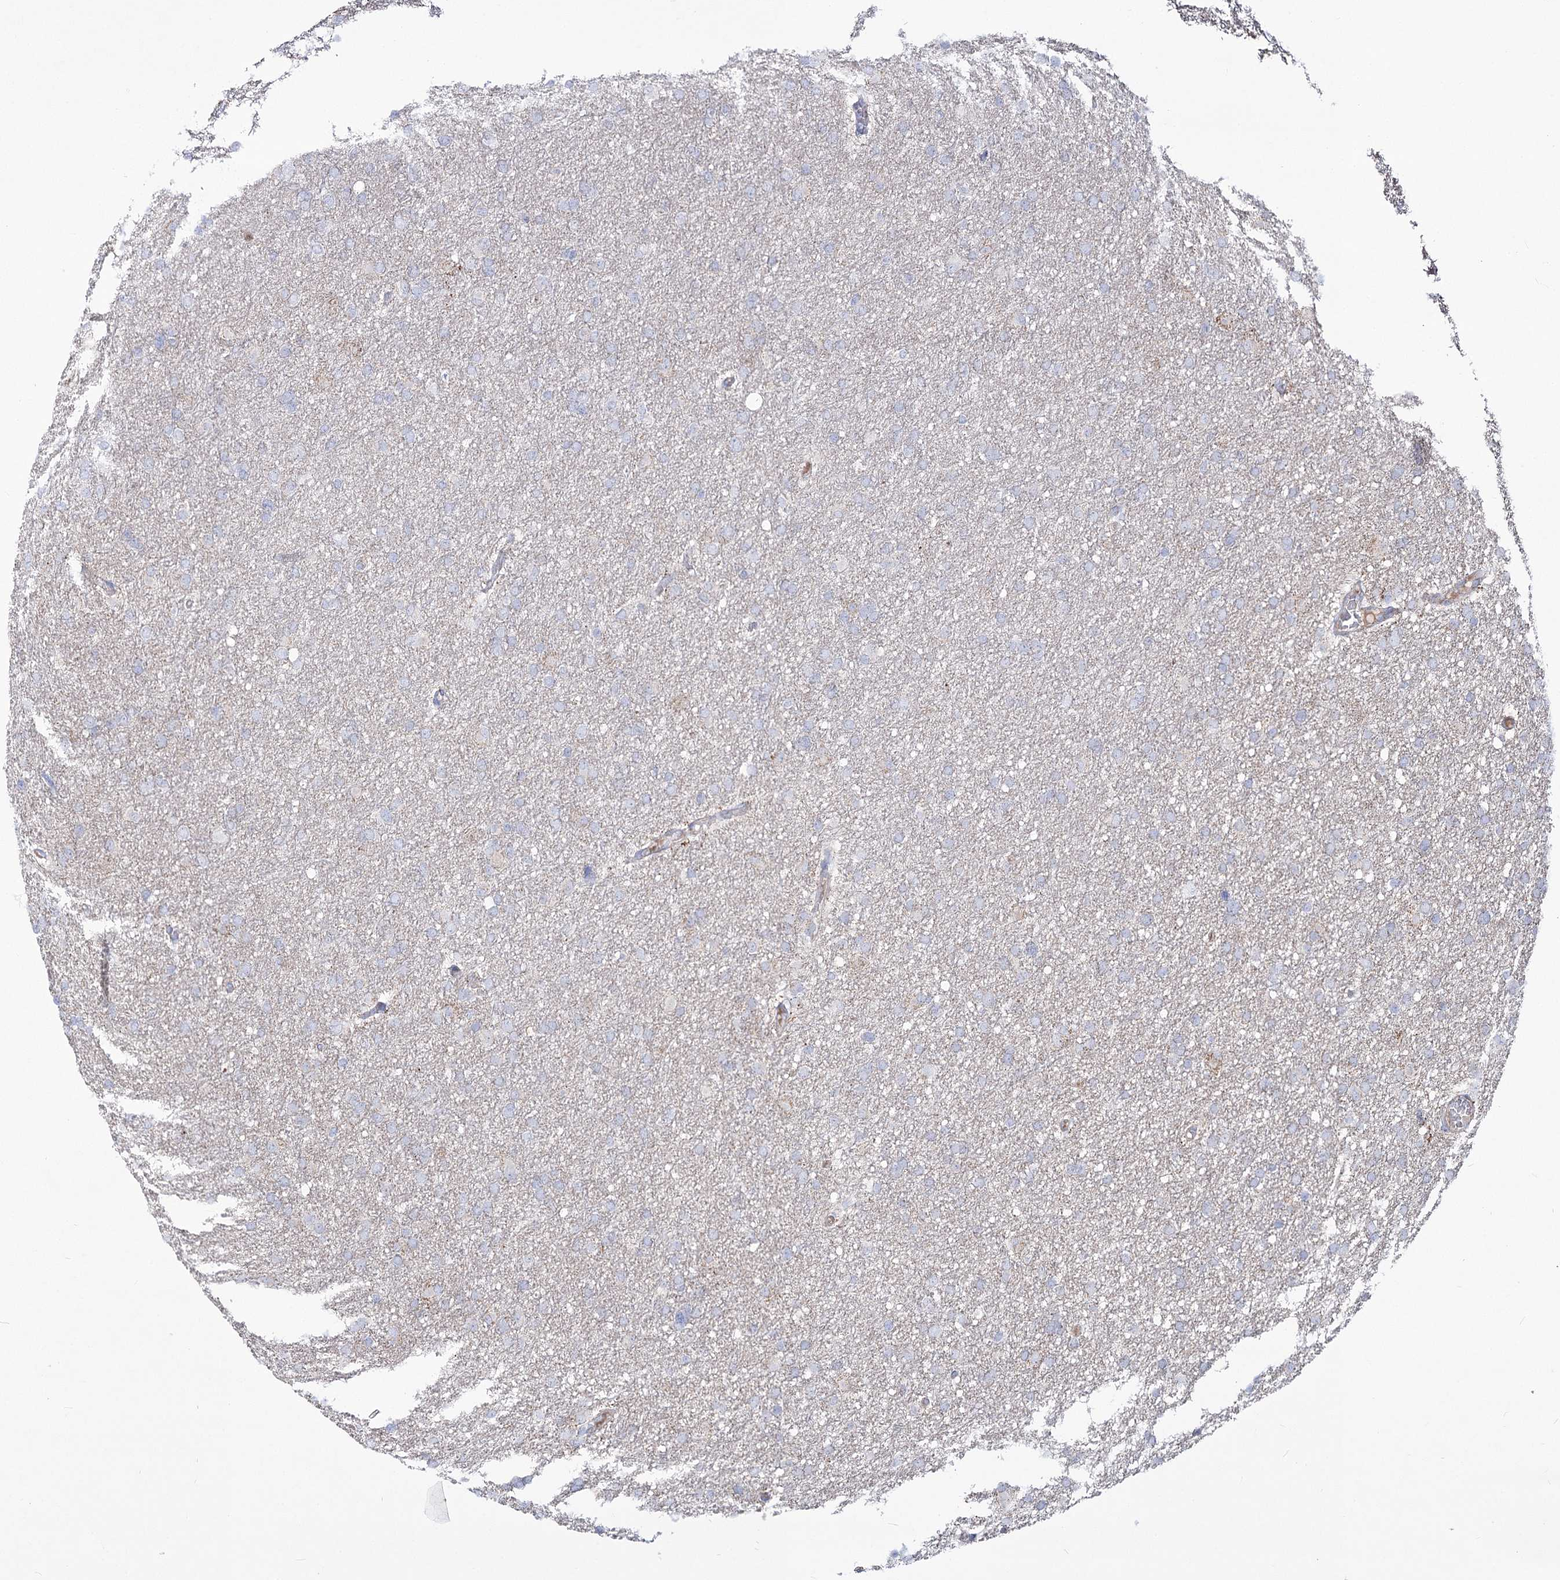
{"staining": {"intensity": "negative", "quantity": "none", "location": "none"}, "tissue": "glioma", "cell_type": "Tumor cells", "image_type": "cancer", "snomed": [{"axis": "morphology", "description": "Glioma, malignant, High grade"}, {"axis": "topography", "description": "Cerebral cortex"}], "caption": "Histopathology image shows no protein expression in tumor cells of malignant glioma (high-grade) tissue.", "gene": "ME3", "patient": {"sex": "female", "age": 36}}